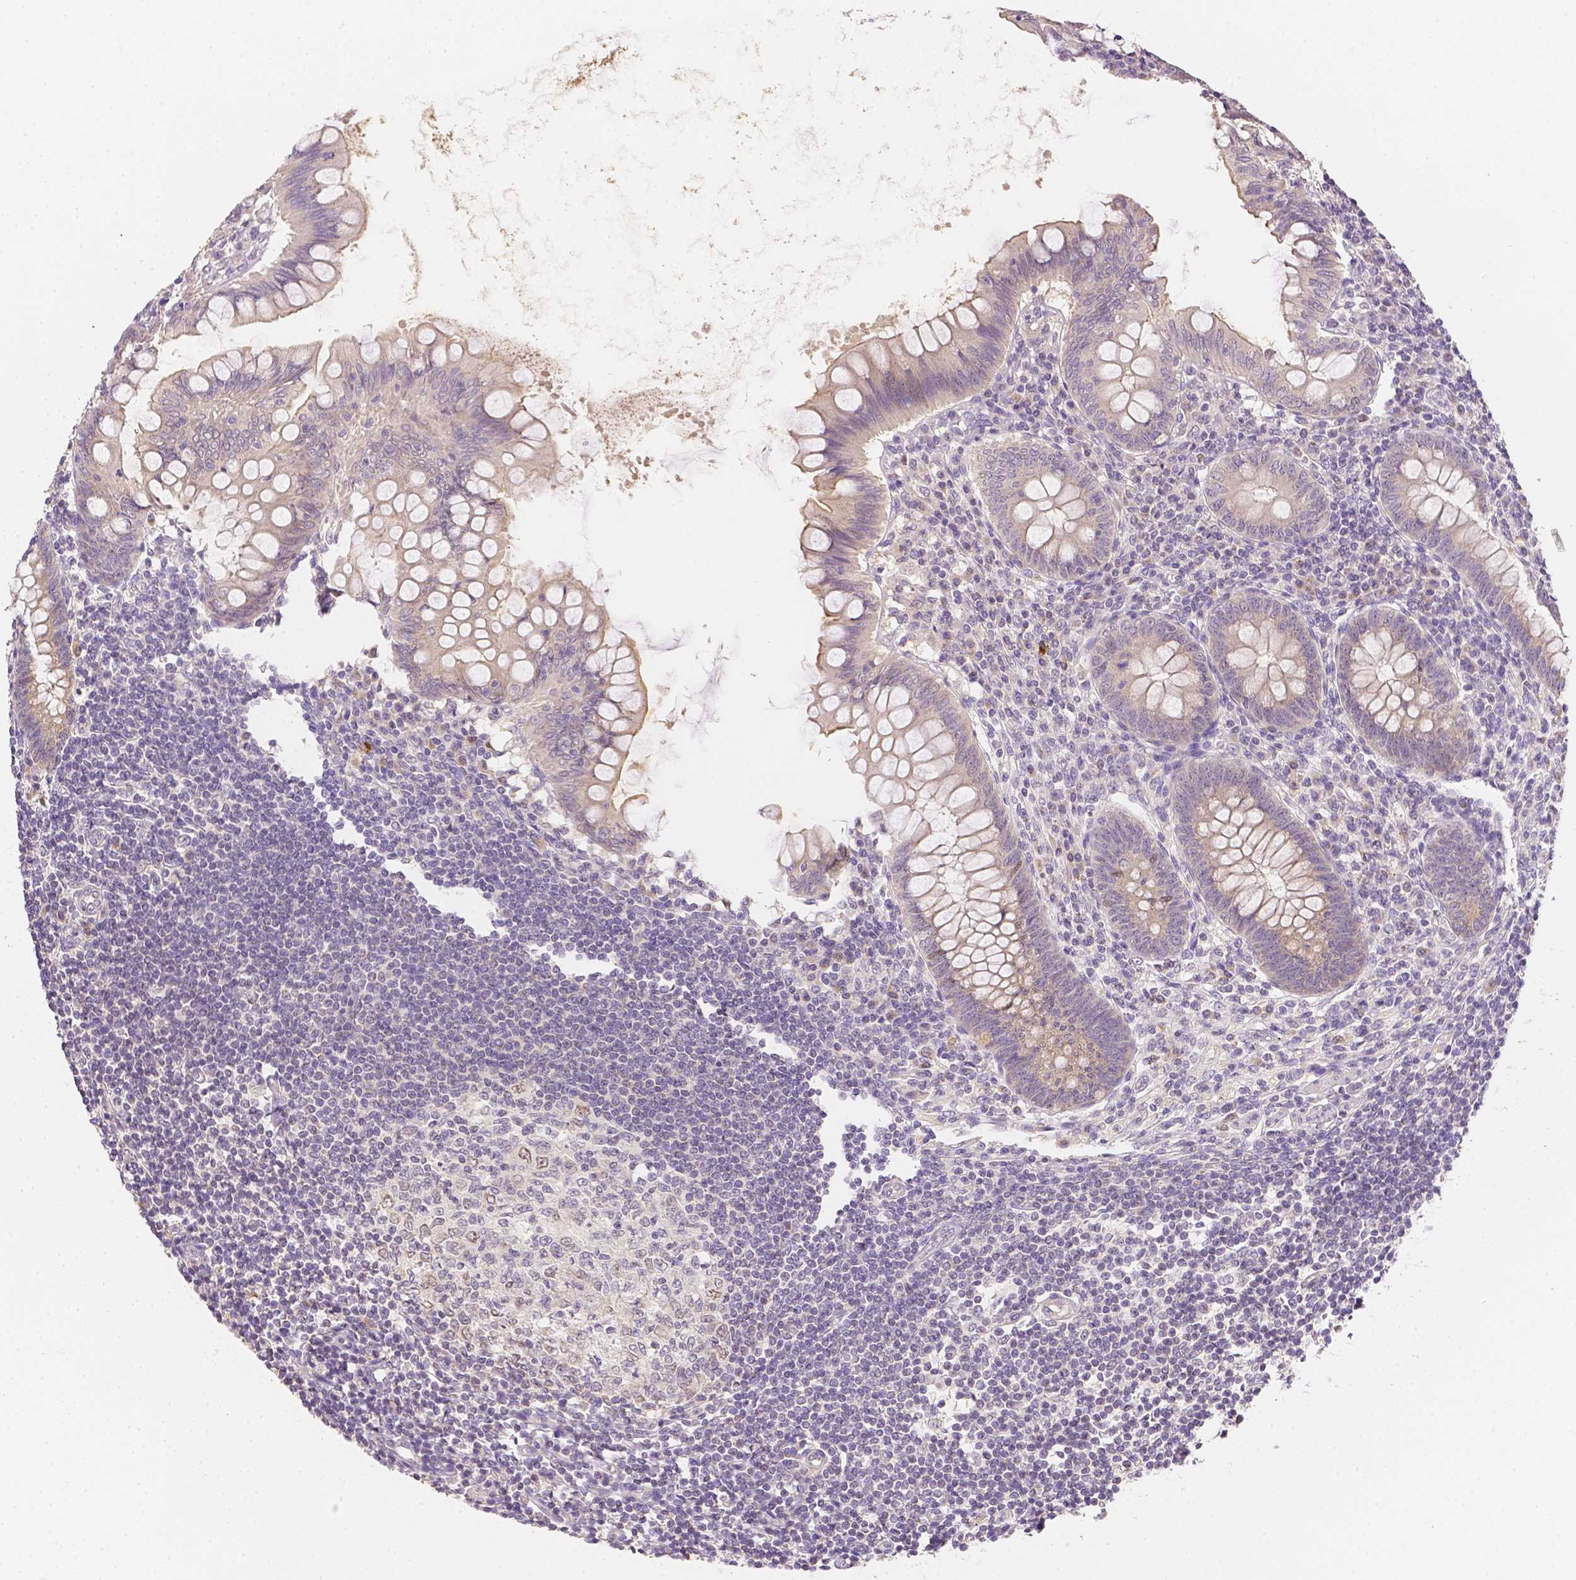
{"staining": {"intensity": "weak", "quantity": "25%-75%", "location": "cytoplasmic/membranous"}, "tissue": "appendix", "cell_type": "Glandular cells", "image_type": "normal", "snomed": [{"axis": "morphology", "description": "Normal tissue, NOS"}, {"axis": "topography", "description": "Appendix"}], "caption": "The image shows a brown stain indicating the presence of a protein in the cytoplasmic/membranous of glandular cells in appendix.", "gene": "C10orf67", "patient": {"sex": "female", "age": 57}}